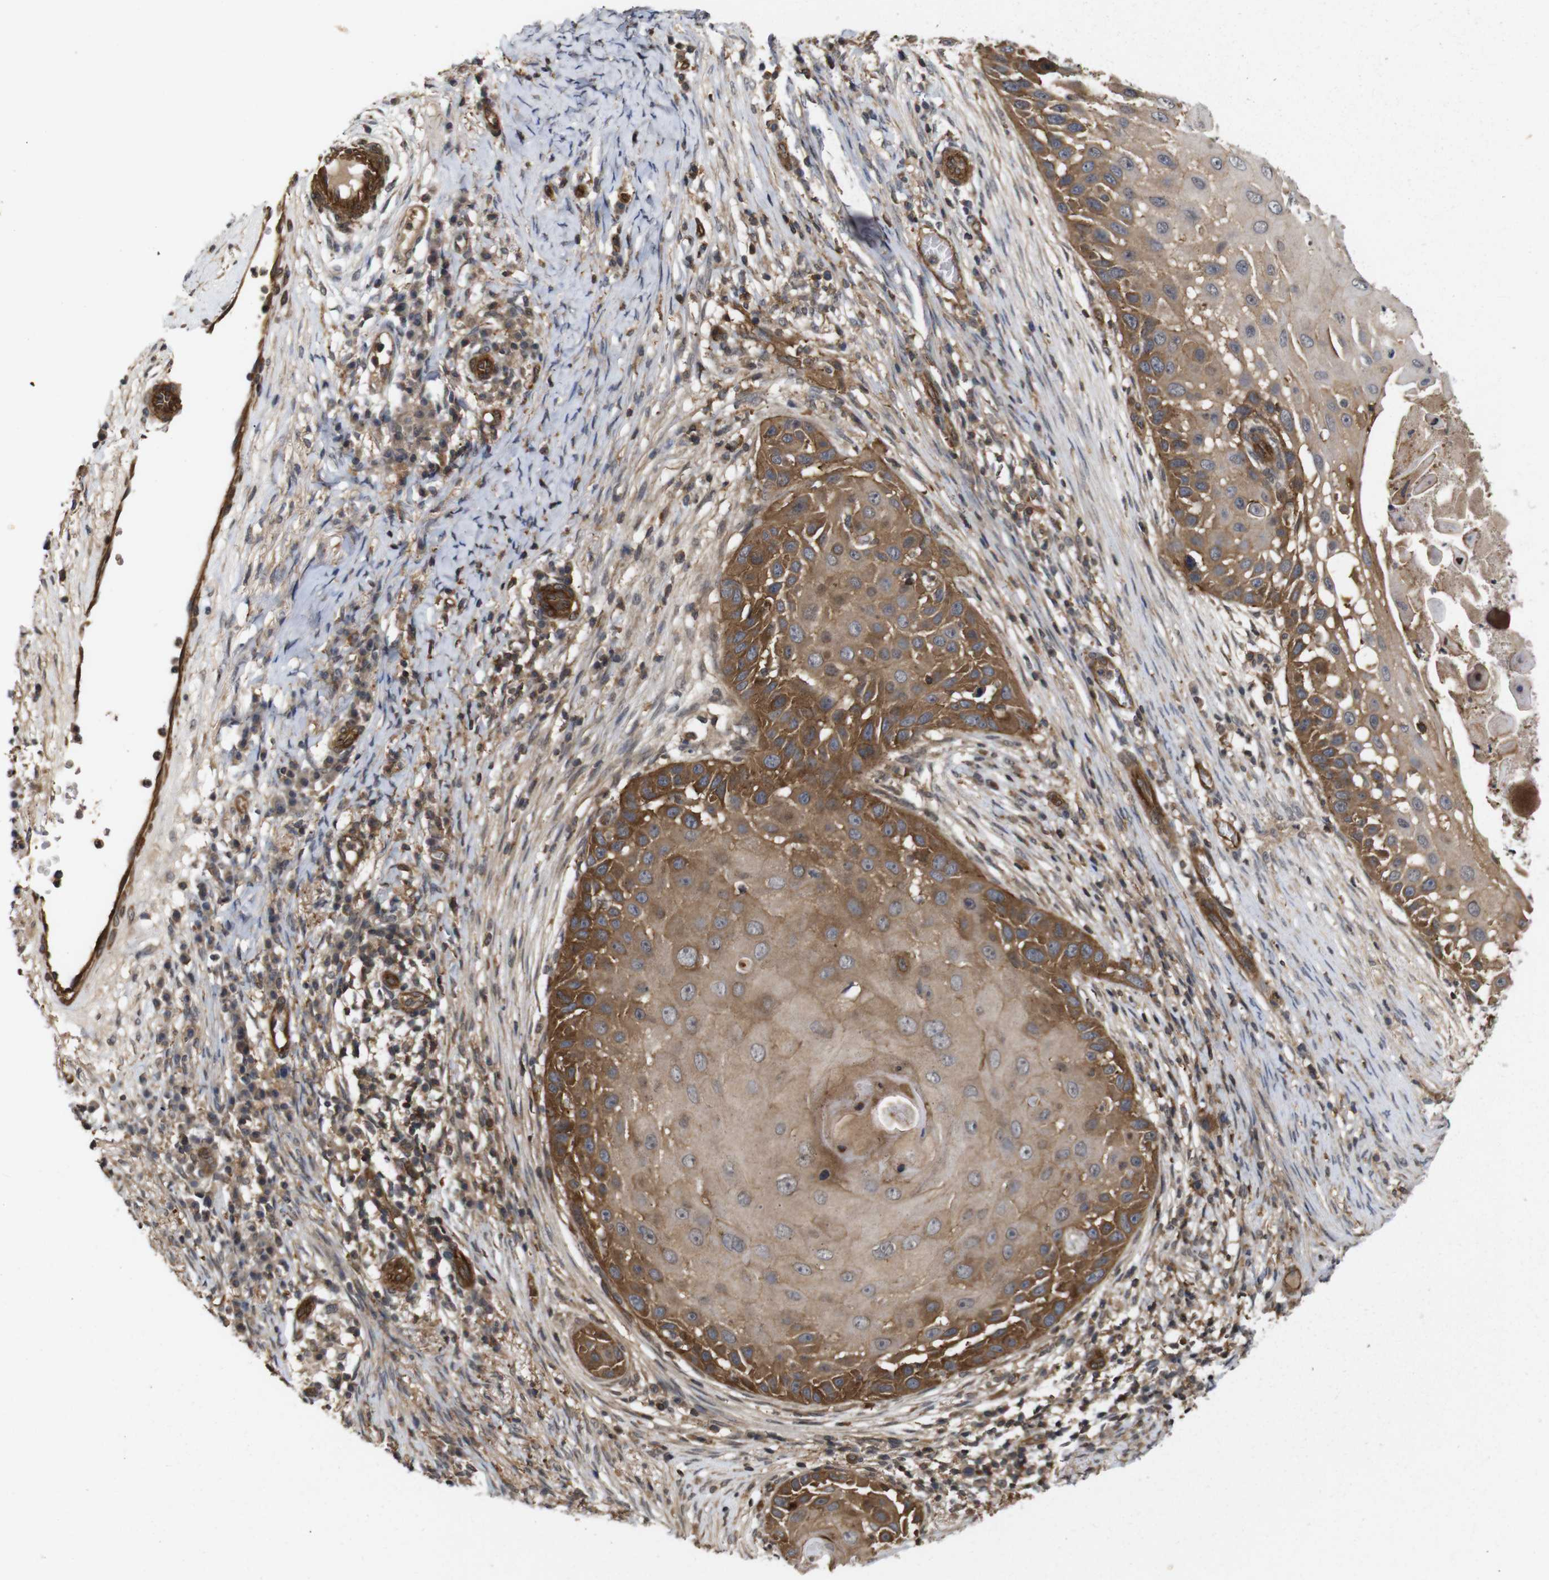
{"staining": {"intensity": "moderate", "quantity": ">75%", "location": "cytoplasmic/membranous"}, "tissue": "skin cancer", "cell_type": "Tumor cells", "image_type": "cancer", "snomed": [{"axis": "morphology", "description": "Squamous cell carcinoma, NOS"}, {"axis": "topography", "description": "Skin"}], "caption": "A brown stain shows moderate cytoplasmic/membranous positivity of a protein in human skin cancer (squamous cell carcinoma) tumor cells. (Brightfield microscopy of DAB IHC at high magnification).", "gene": "NANOS1", "patient": {"sex": "female", "age": 44}}